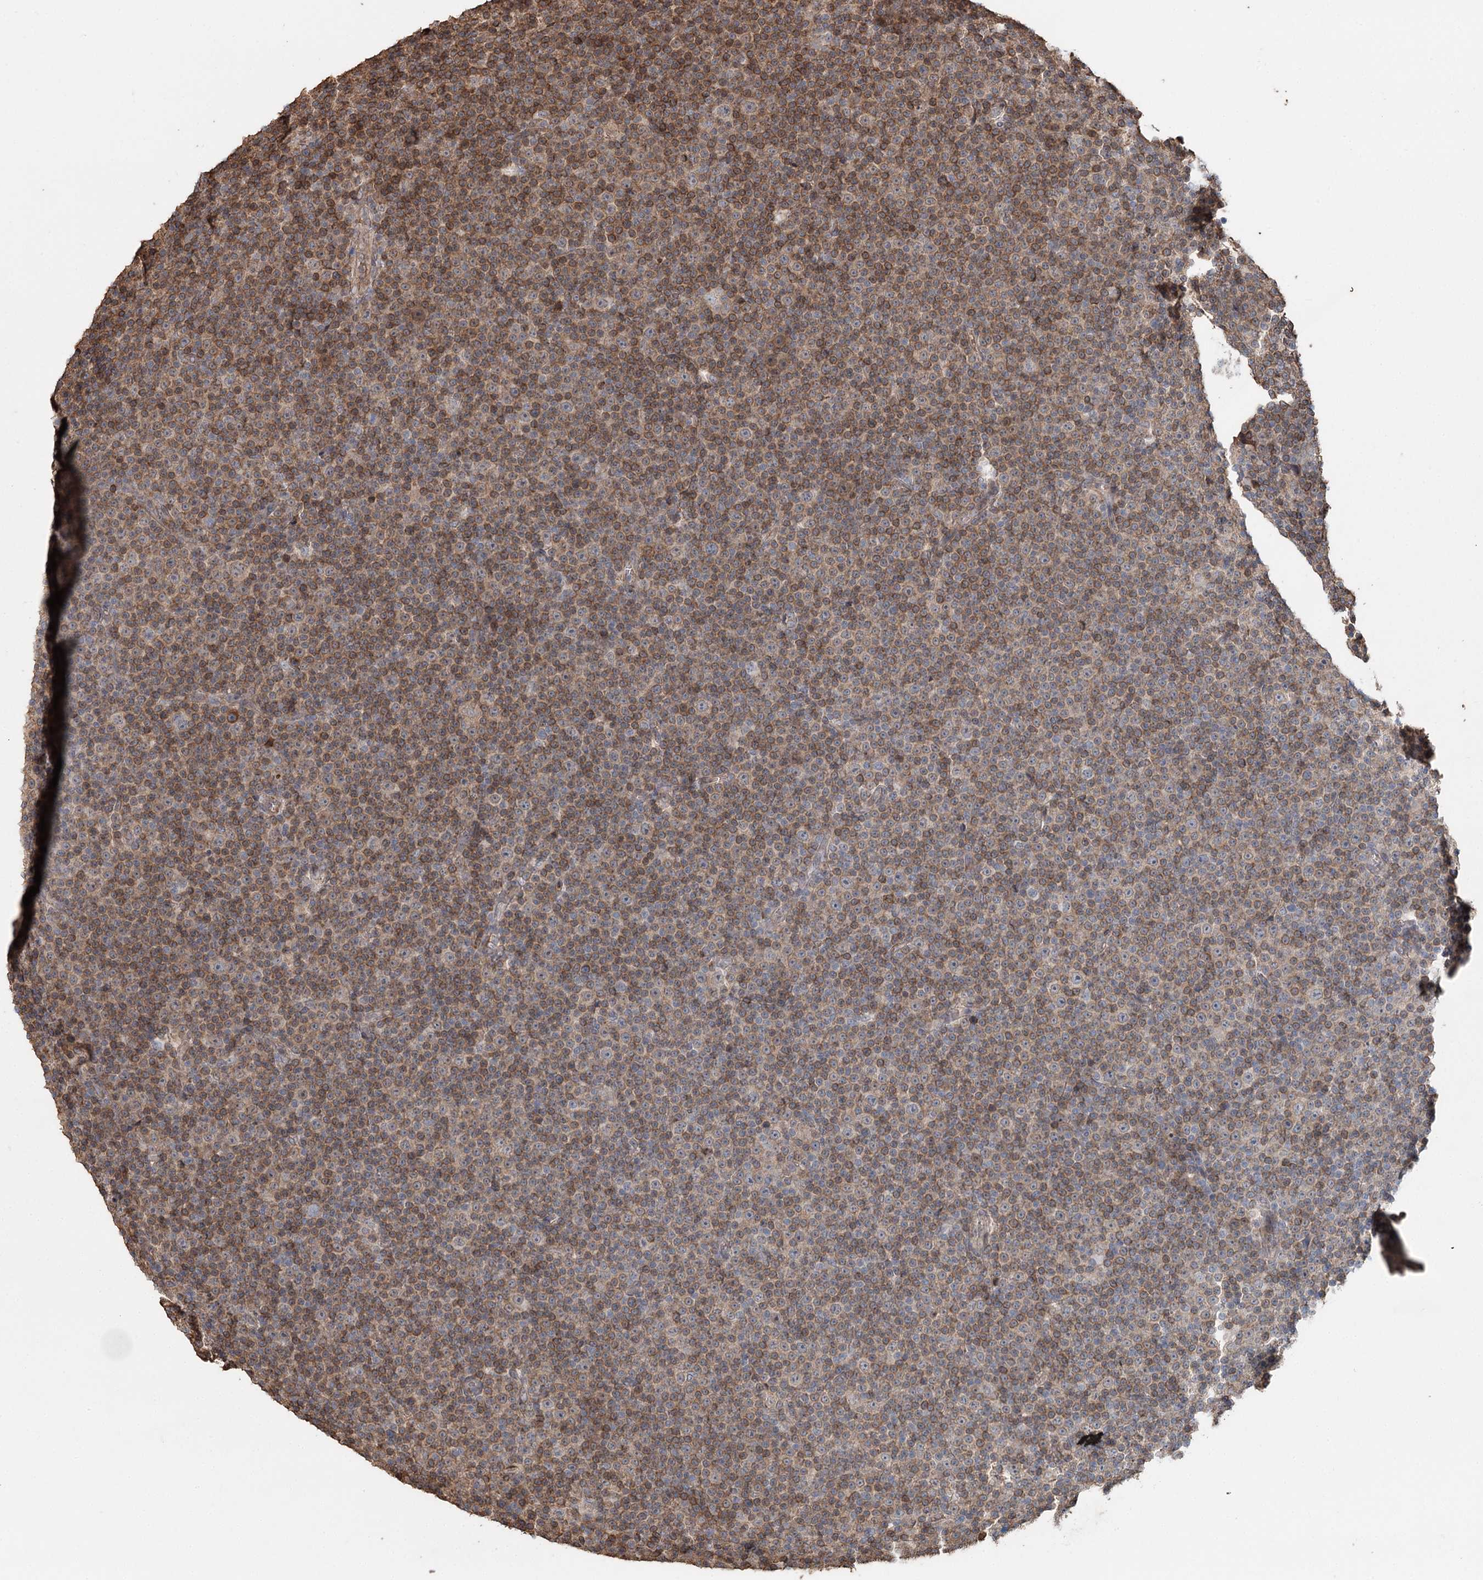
{"staining": {"intensity": "moderate", "quantity": "25%-75%", "location": "cytoplasmic/membranous,nuclear"}, "tissue": "lymphoma", "cell_type": "Tumor cells", "image_type": "cancer", "snomed": [{"axis": "morphology", "description": "Malignant lymphoma, non-Hodgkin's type, Low grade"}, {"axis": "topography", "description": "Lymph node"}], "caption": "DAB (3,3'-diaminobenzidine) immunohistochemical staining of human malignant lymphoma, non-Hodgkin's type (low-grade) displays moderate cytoplasmic/membranous and nuclear protein expression in approximately 25%-75% of tumor cells.", "gene": "SYVN1", "patient": {"sex": "female", "age": 67}}